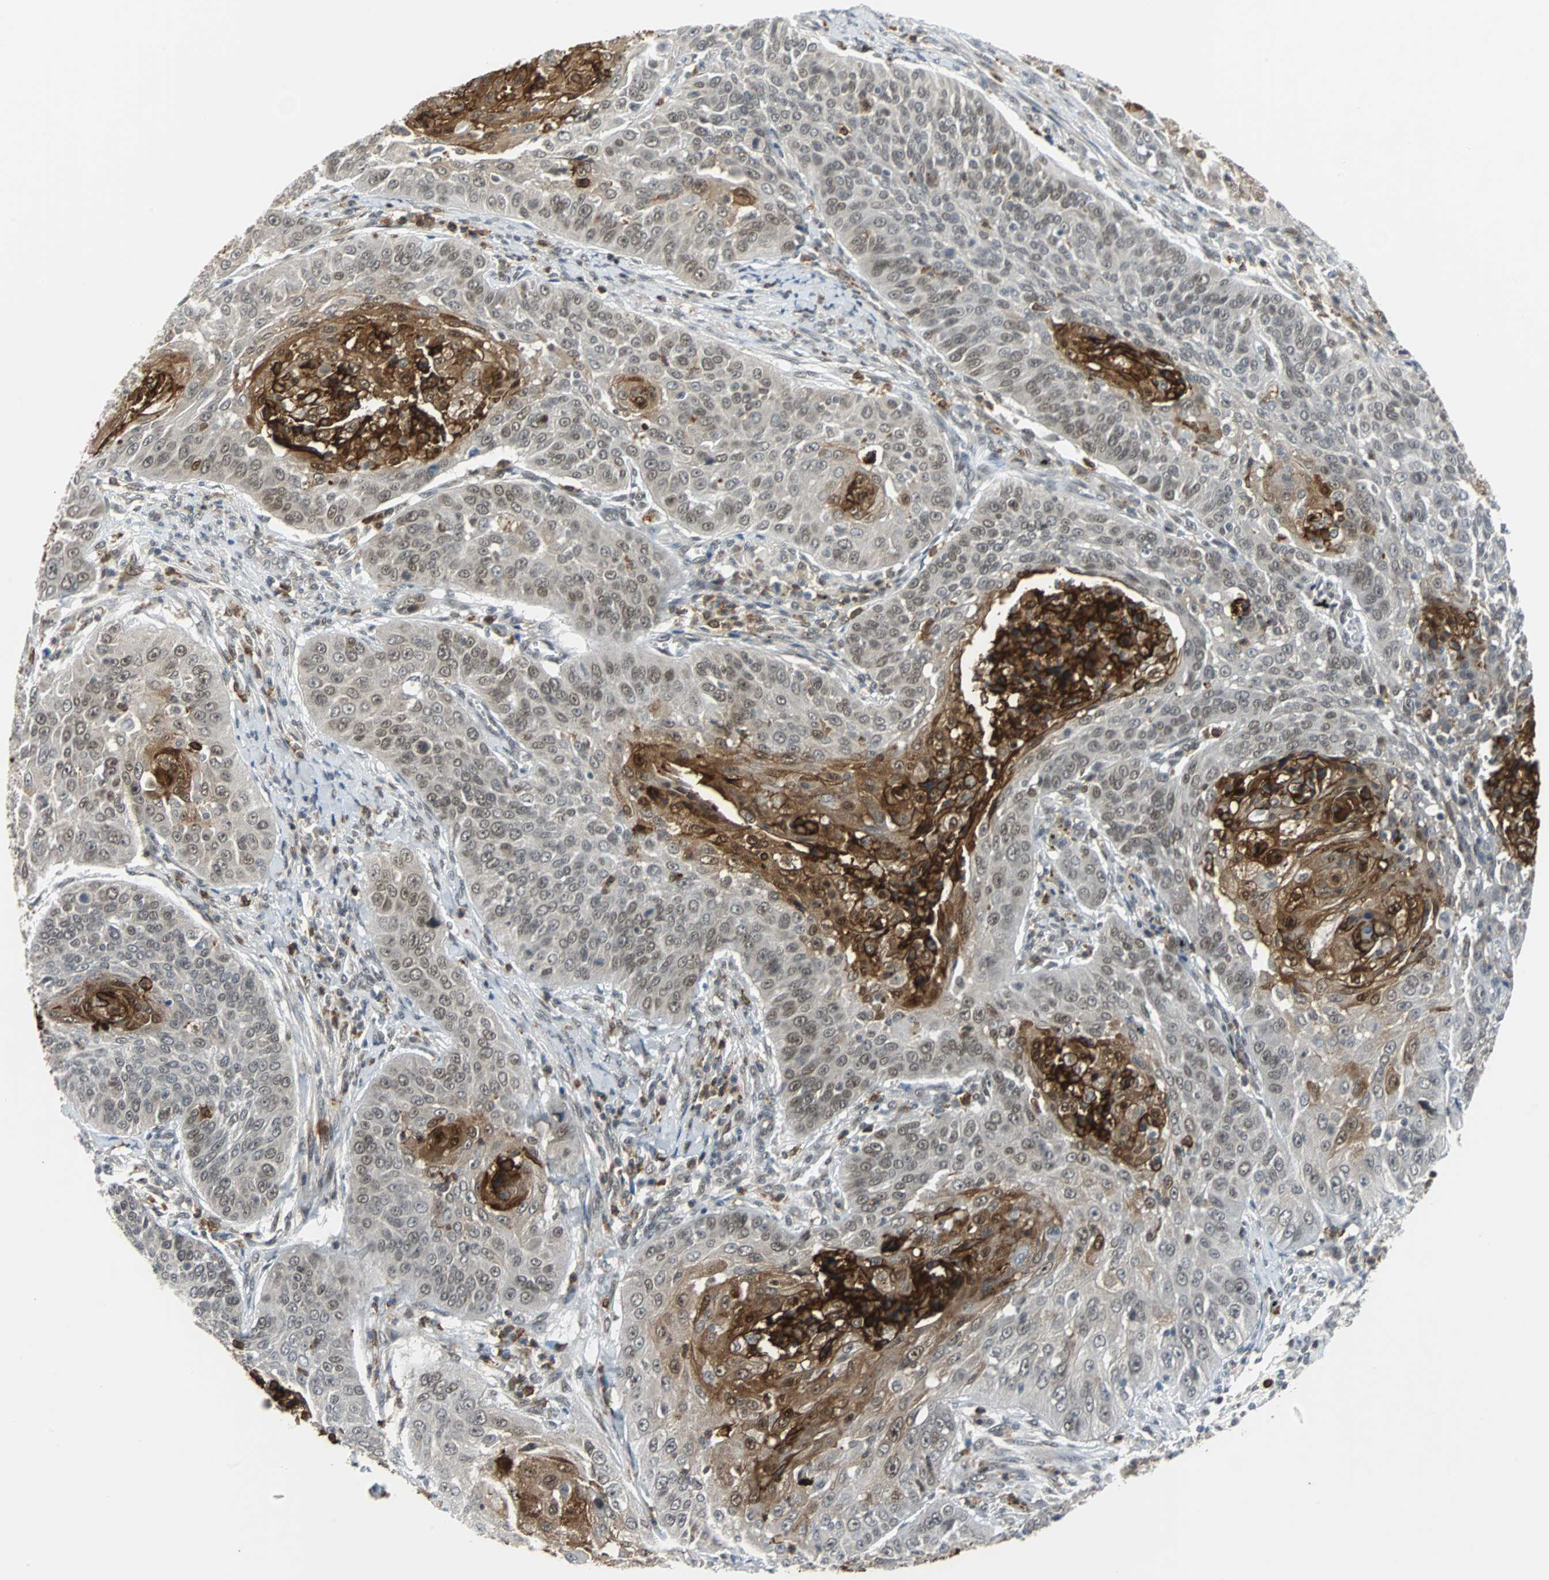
{"staining": {"intensity": "strong", "quantity": "25%-75%", "location": "cytoplasmic/membranous,nuclear"}, "tissue": "cervical cancer", "cell_type": "Tumor cells", "image_type": "cancer", "snomed": [{"axis": "morphology", "description": "Squamous cell carcinoma, NOS"}, {"axis": "topography", "description": "Cervix"}], "caption": "Cervical squamous cell carcinoma stained with DAB immunohistochemistry reveals high levels of strong cytoplasmic/membranous and nuclear expression in about 25%-75% of tumor cells.", "gene": "SIRT1", "patient": {"sex": "female", "age": 64}}